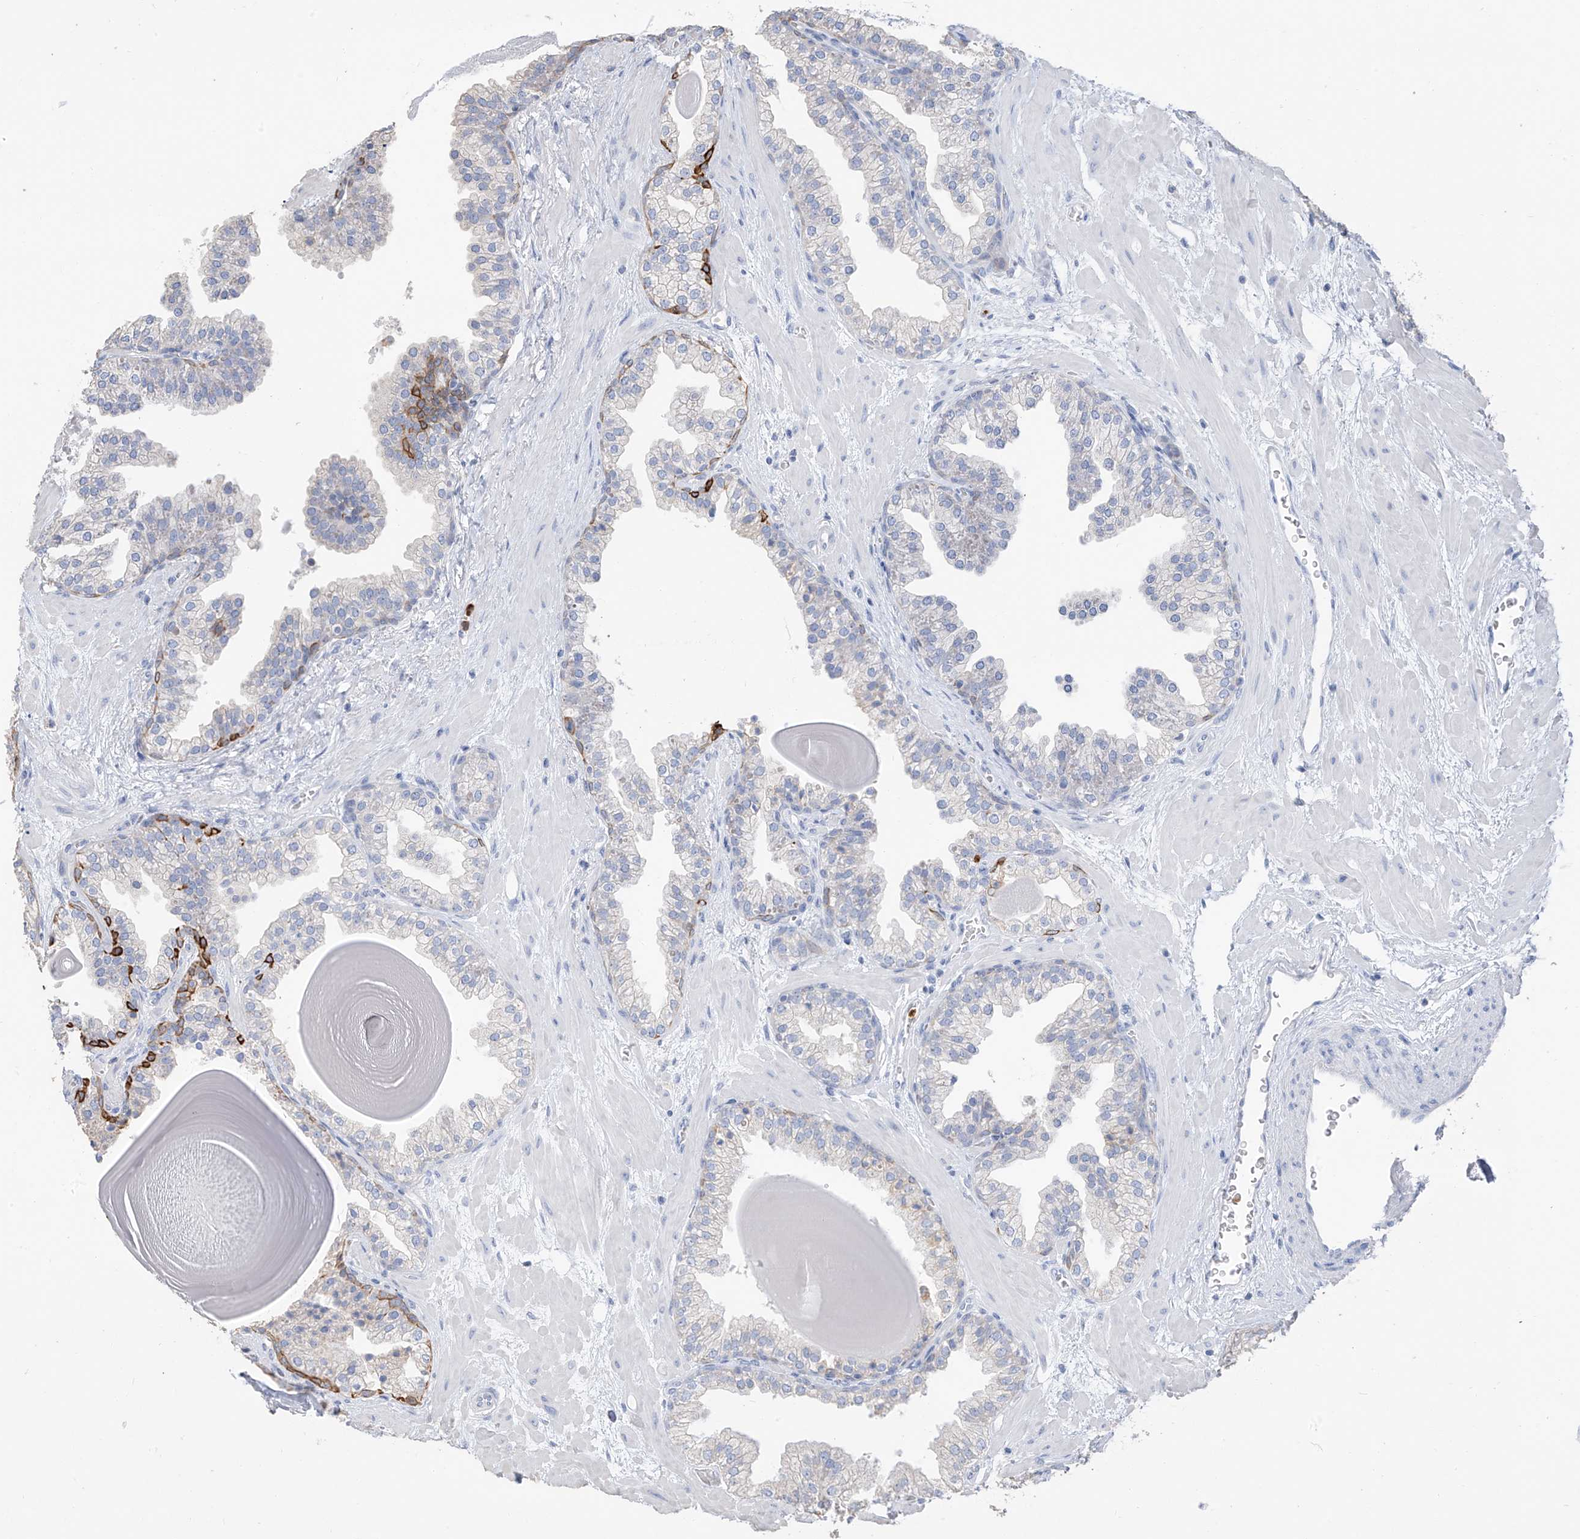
{"staining": {"intensity": "negative", "quantity": "none", "location": "none"}, "tissue": "prostate", "cell_type": "Glandular cells", "image_type": "normal", "snomed": [{"axis": "morphology", "description": "Normal tissue, NOS"}, {"axis": "topography", "description": "Prostate"}], "caption": "This is an immunohistochemistry (IHC) histopathology image of normal prostate. There is no staining in glandular cells.", "gene": "PAFAH1B3", "patient": {"sex": "male", "age": 48}}